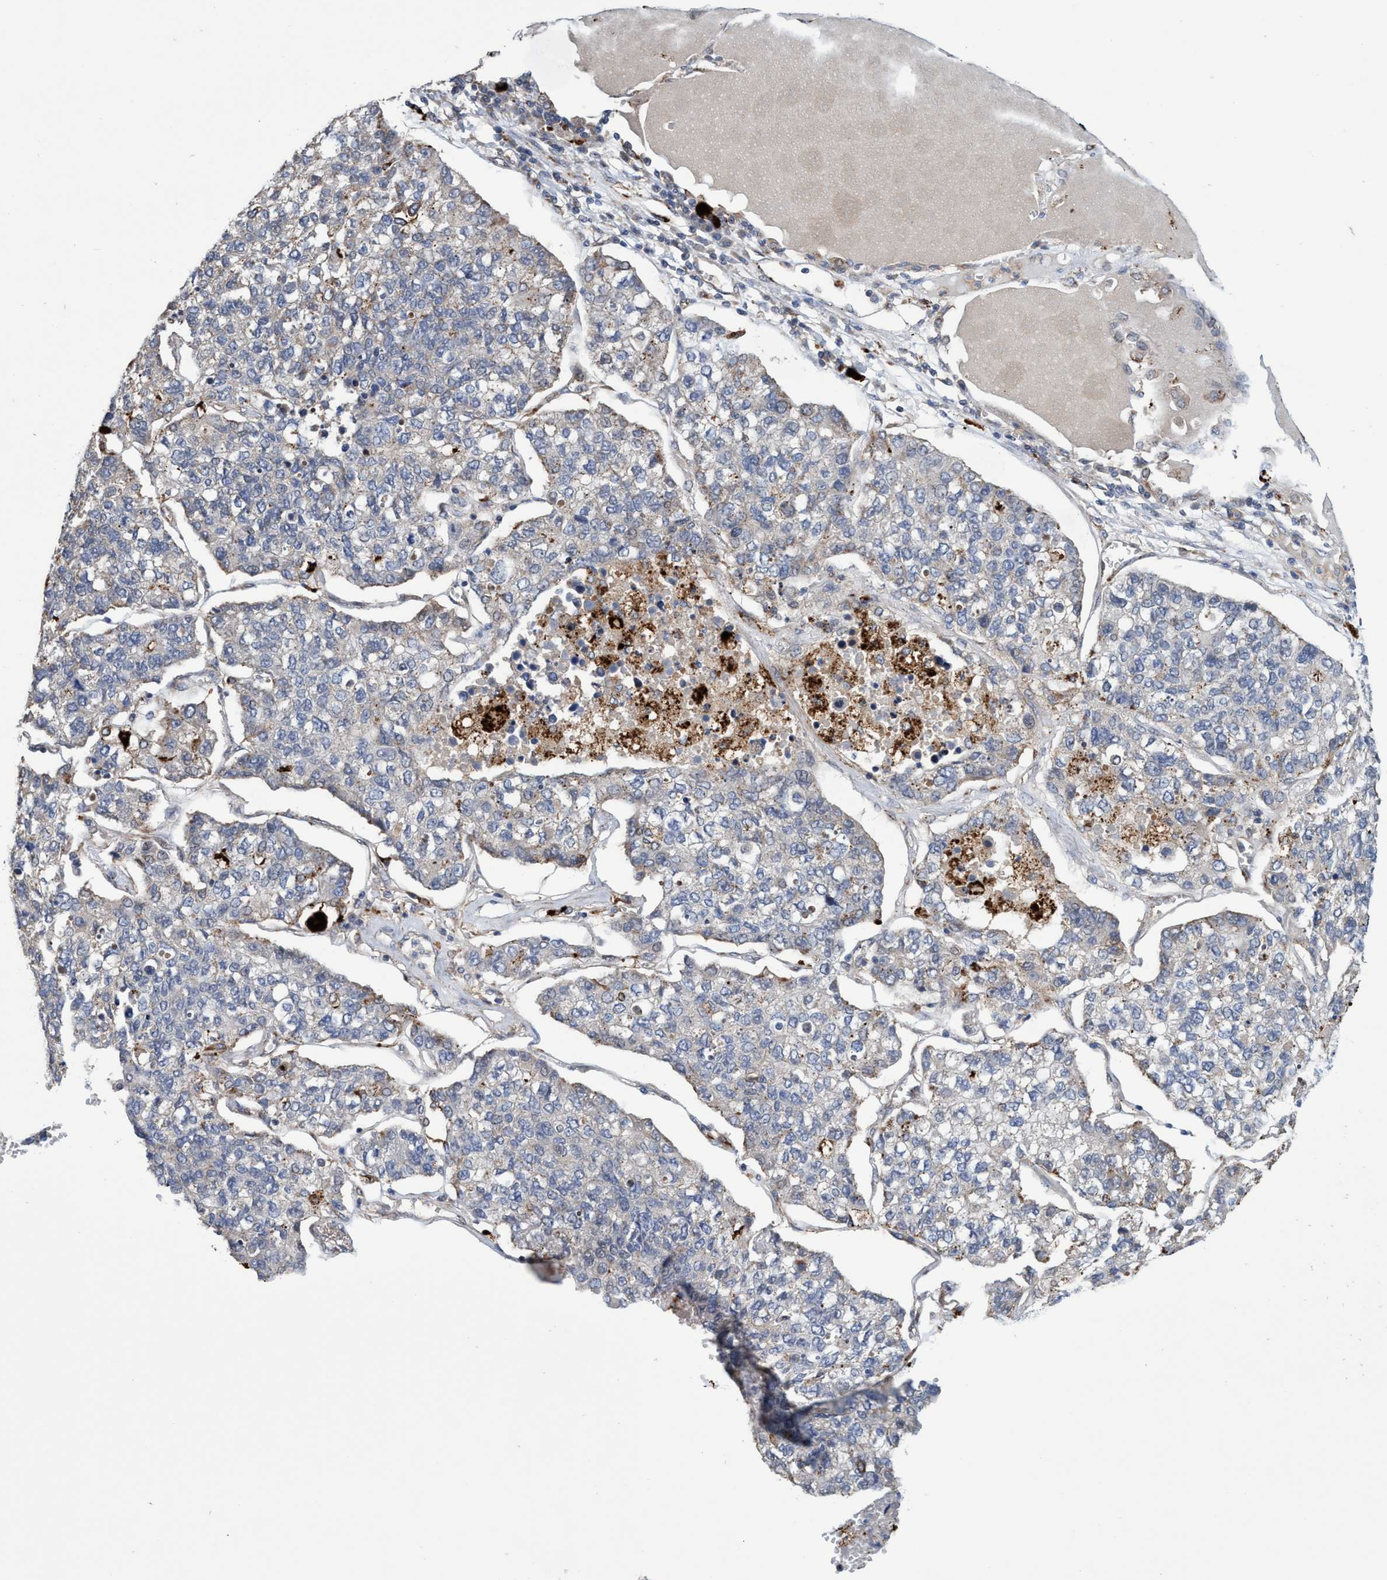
{"staining": {"intensity": "negative", "quantity": "none", "location": "none"}, "tissue": "lung cancer", "cell_type": "Tumor cells", "image_type": "cancer", "snomed": [{"axis": "morphology", "description": "Adenocarcinoma, NOS"}, {"axis": "topography", "description": "Lung"}], "caption": "Histopathology image shows no protein staining in tumor cells of lung cancer (adenocarcinoma) tissue.", "gene": "BBS9", "patient": {"sex": "male", "age": 49}}